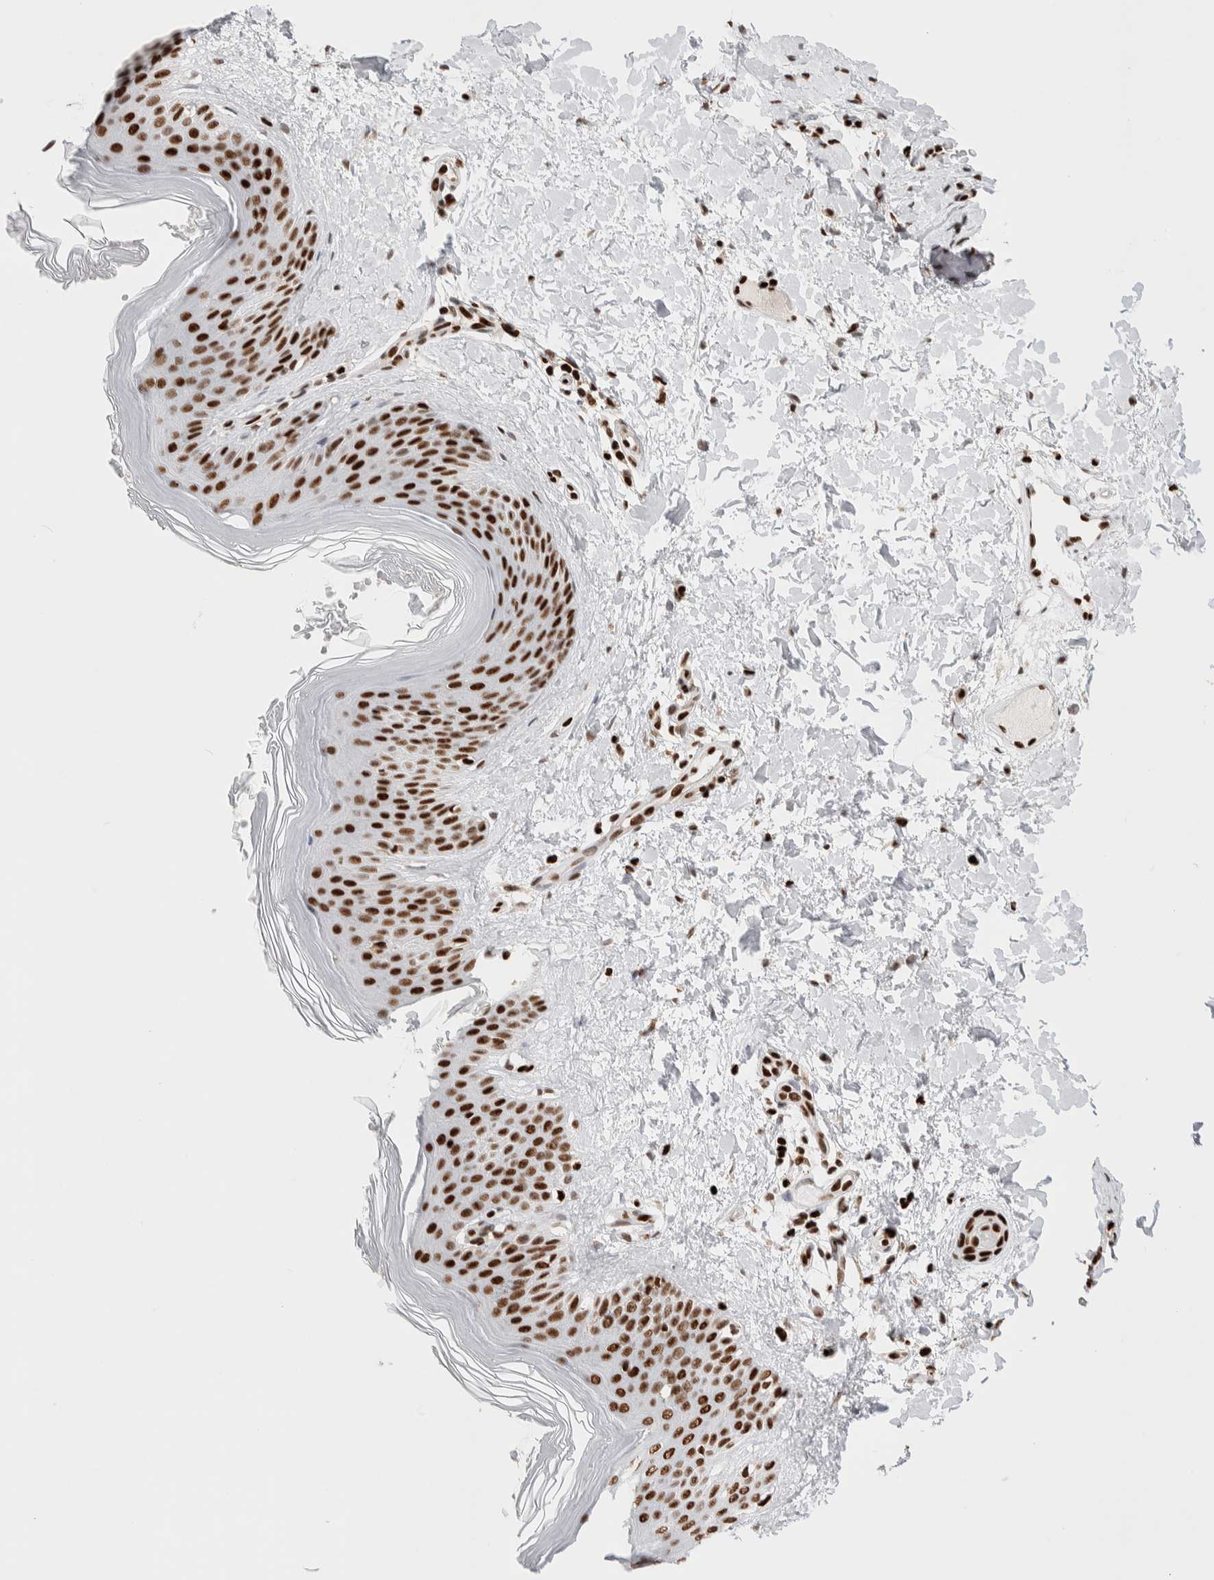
{"staining": {"intensity": "moderate", "quantity": ">75%", "location": "nuclear"}, "tissue": "skin", "cell_type": "Fibroblasts", "image_type": "normal", "snomed": [{"axis": "morphology", "description": "Normal tissue, NOS"}, {"axis": "morphology", "description": "Malignant melanoma, Metastatic site"}, {"axis": "topography", "description": "Skin"}], "caption": "Protein expression analysis of benign skin exhibits moderate nuclear positivity in about >75% of fibroblasts.", "gene": "C17orf49", "patient": {"sex": "male", "age": 41}}